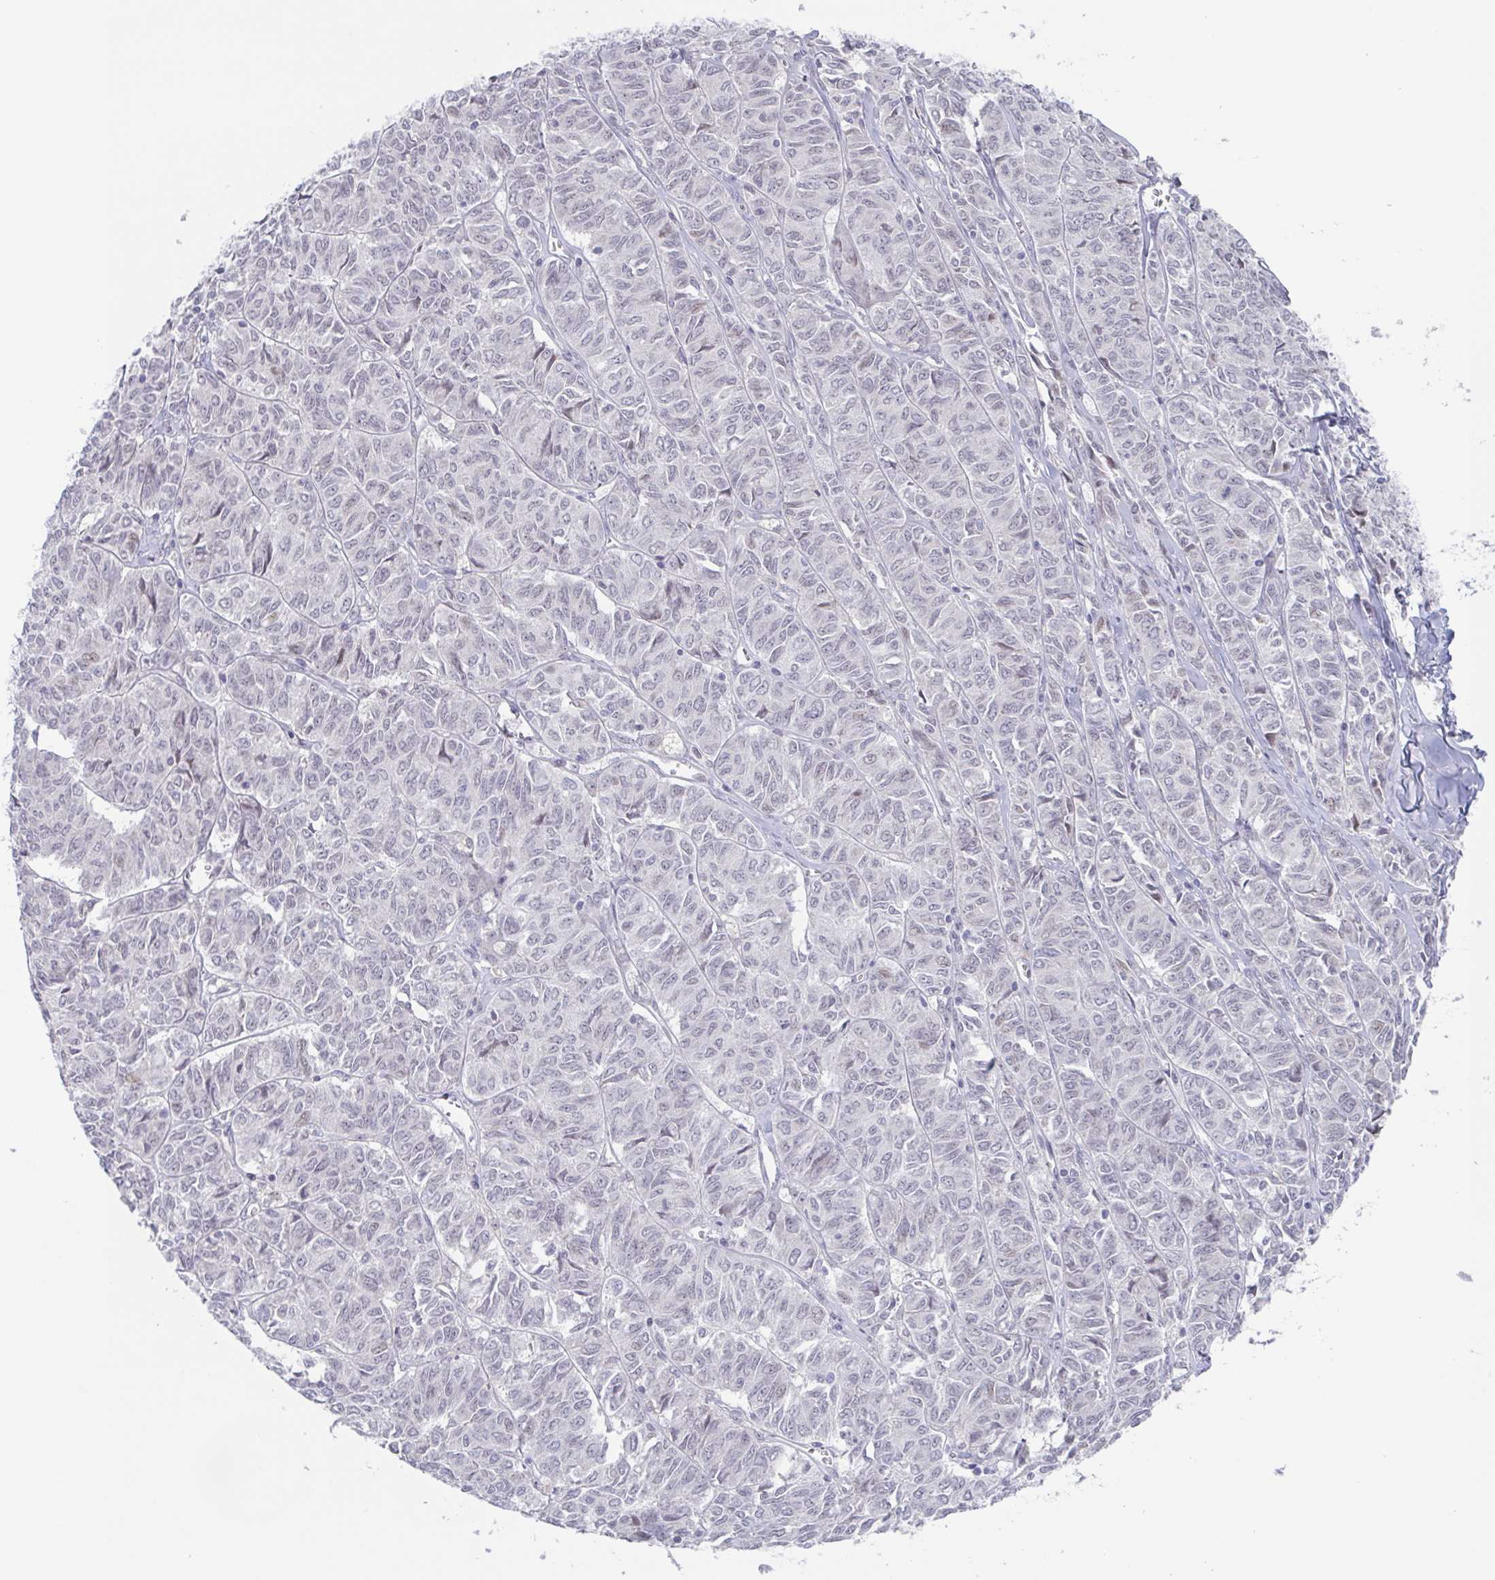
{"staining": {"intensity": "negative", "quantity": "none", "location": "none"}, "tissue": "ovarian cancer", "cell_type": "Tumor cells", "image_type": "cancer", "snomed": [{"axis": "morphology", "description": "Carcinoma, endometroid"}, {"axis": "topography", "description": "Ovary"}], "caption": "This is a photomicrograph of IHC staining of endometroid carcinoma (ovarian), which shows no positivity in tumor cells.", "gene": "POU2F3", "patient": {"sex": "female", "age": 80}}